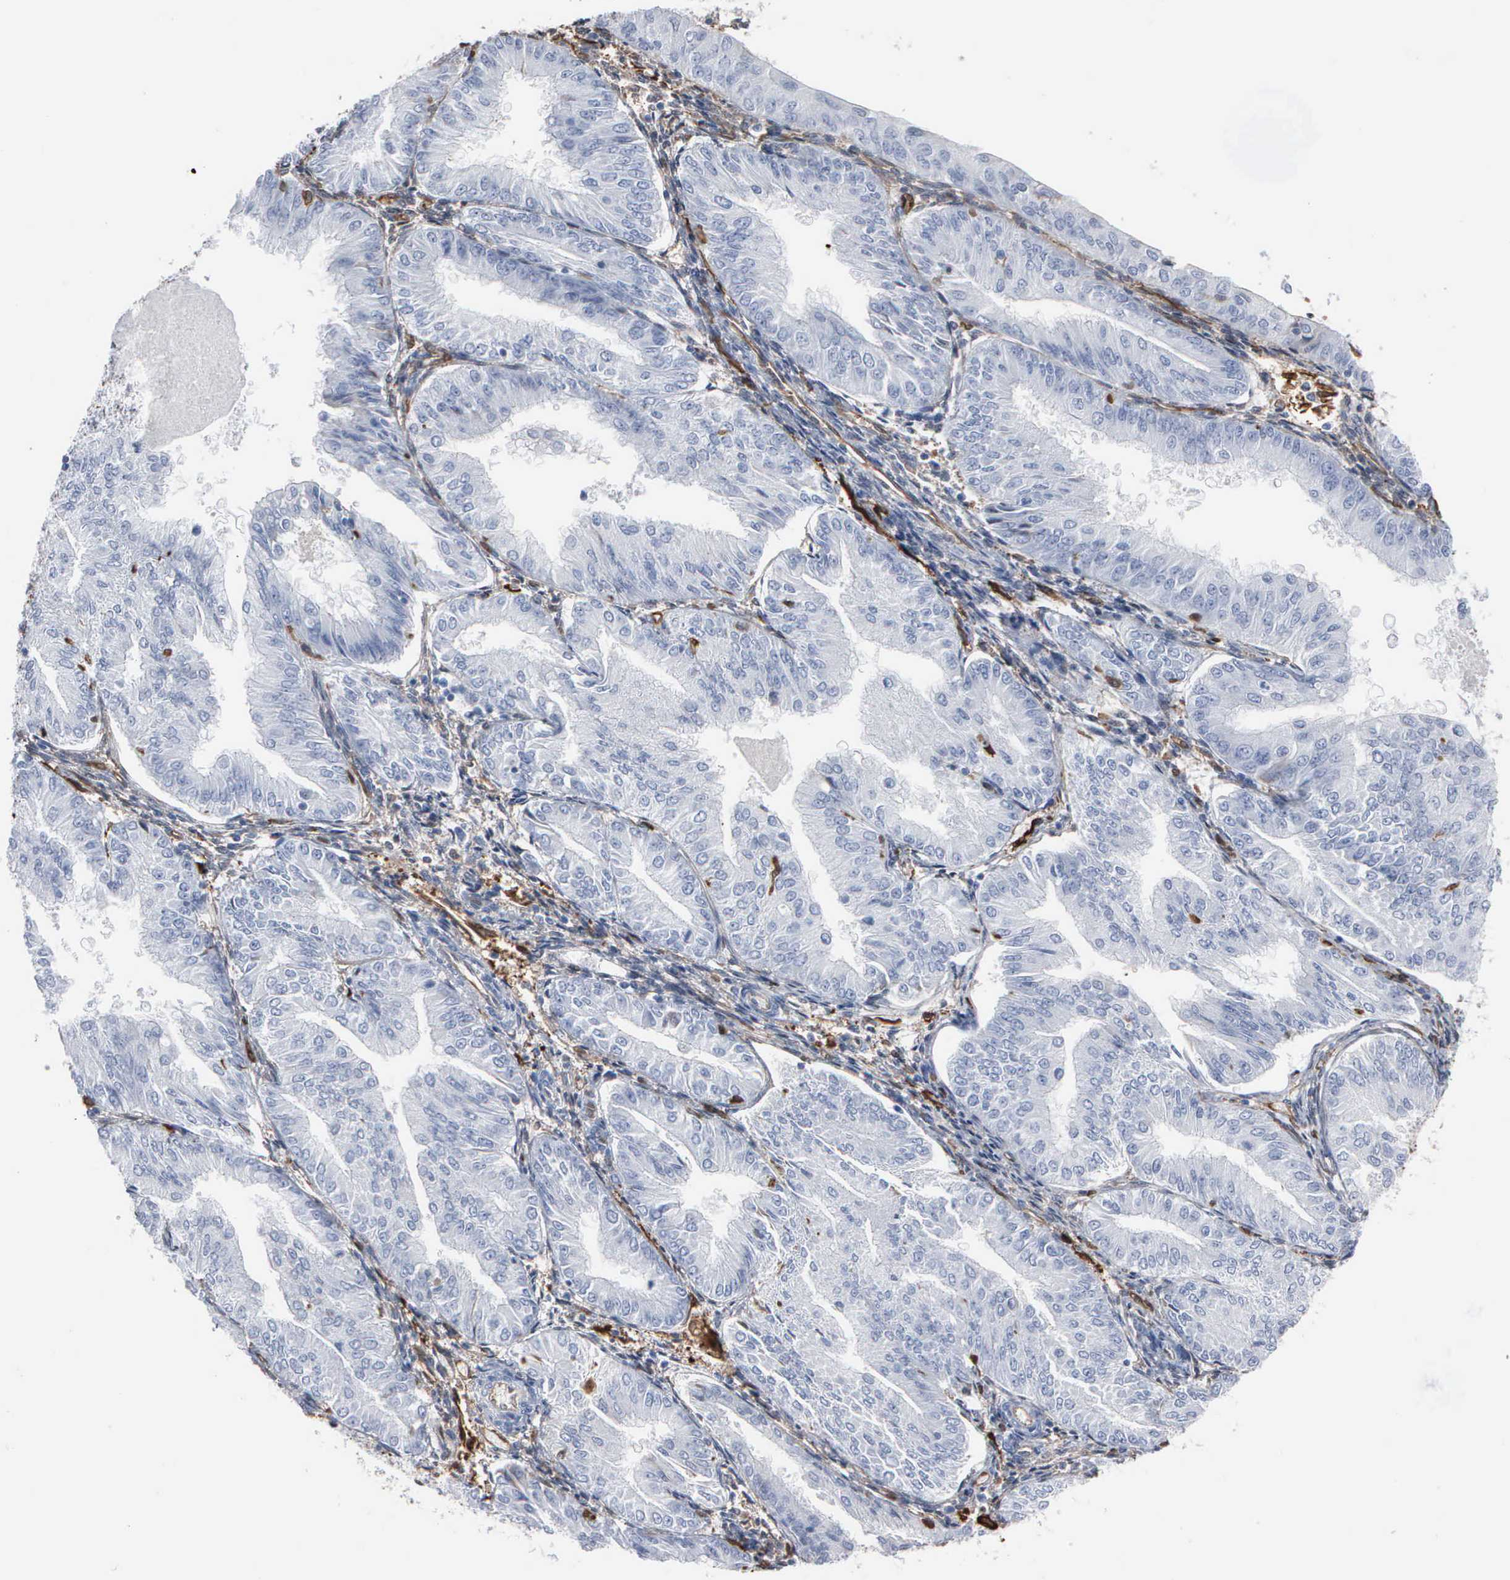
{"staining": {"intensity": "negative", "quantity": "none", "location": "none"}, "tissue": "endometrial cancer", "cell_type": "Tumor cells", "image_type": "cancer", "snomed": [{"axis": "morphology", "description": "Adenocarcinoma, NOS"}, {"axis": "topography", "description": "Endometrium"}], "caption": "Tumor cells show no significant expression in endometrial adenocarcinoma. (DAB (3,3'-diaminobenzidine) IHC, high magnification).", "gene": "FSCN1", "patient": {"sex": "female", "age": 53}}